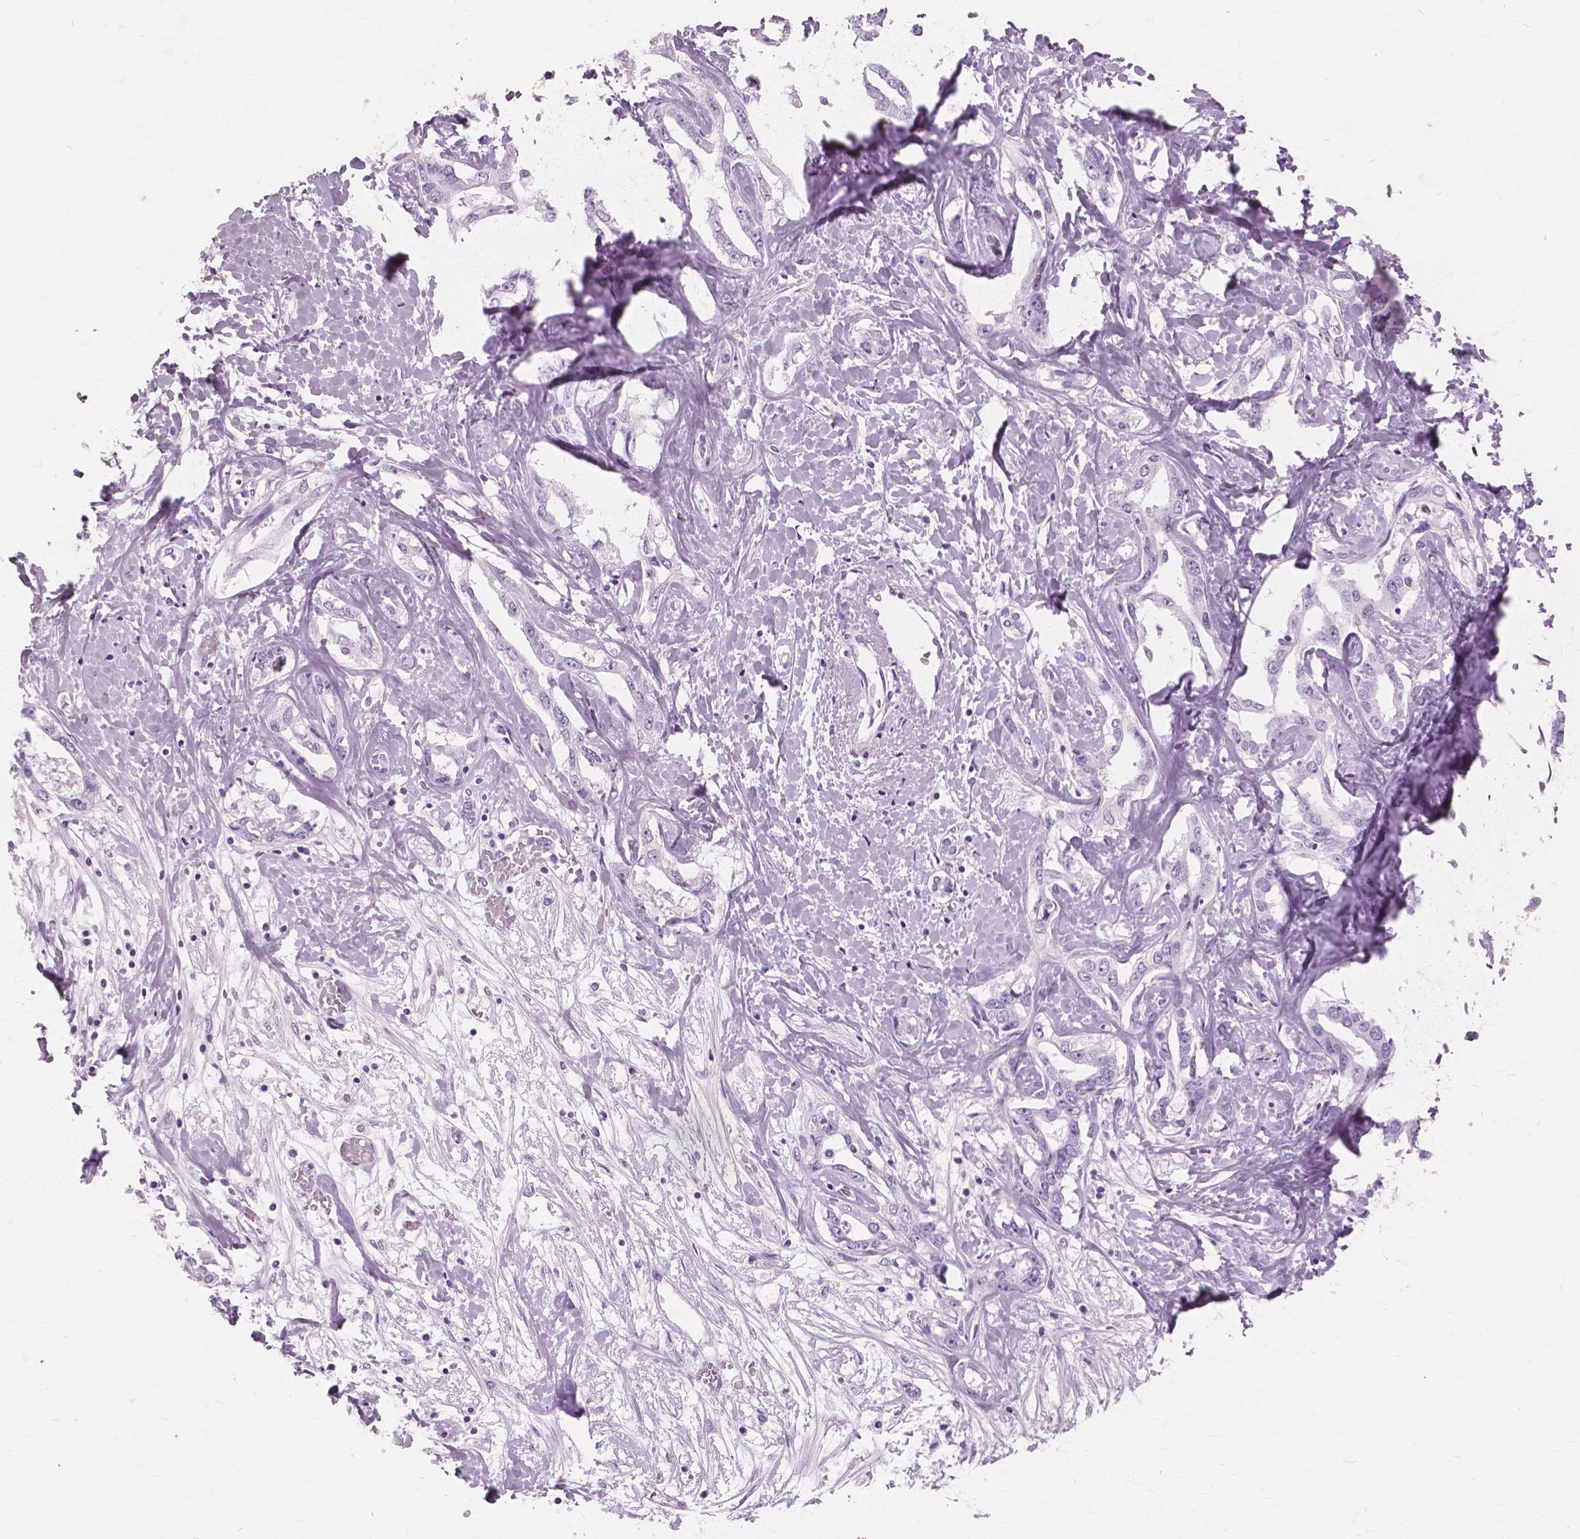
{"staining": {"intensity": "negative", "quantity": "none", "location": "none"}, "tissue": "liver cancer", "cell_type": "Tumor cells", "image_type": "cancer", "snomed": [{"axis": "morphology", "description": "Cholangiocarcinoma"}, {"axis": "topography", "description": "Liver"}], "caption": "Image shows no protein staining in tumor cells of liver cancer tissue. The staining is performed using DAB brown chromogen with nuclei counter-stained in using hematoxylin.", "gene": "SFTPD", "patient": {"sex": "male", "age": 59}}